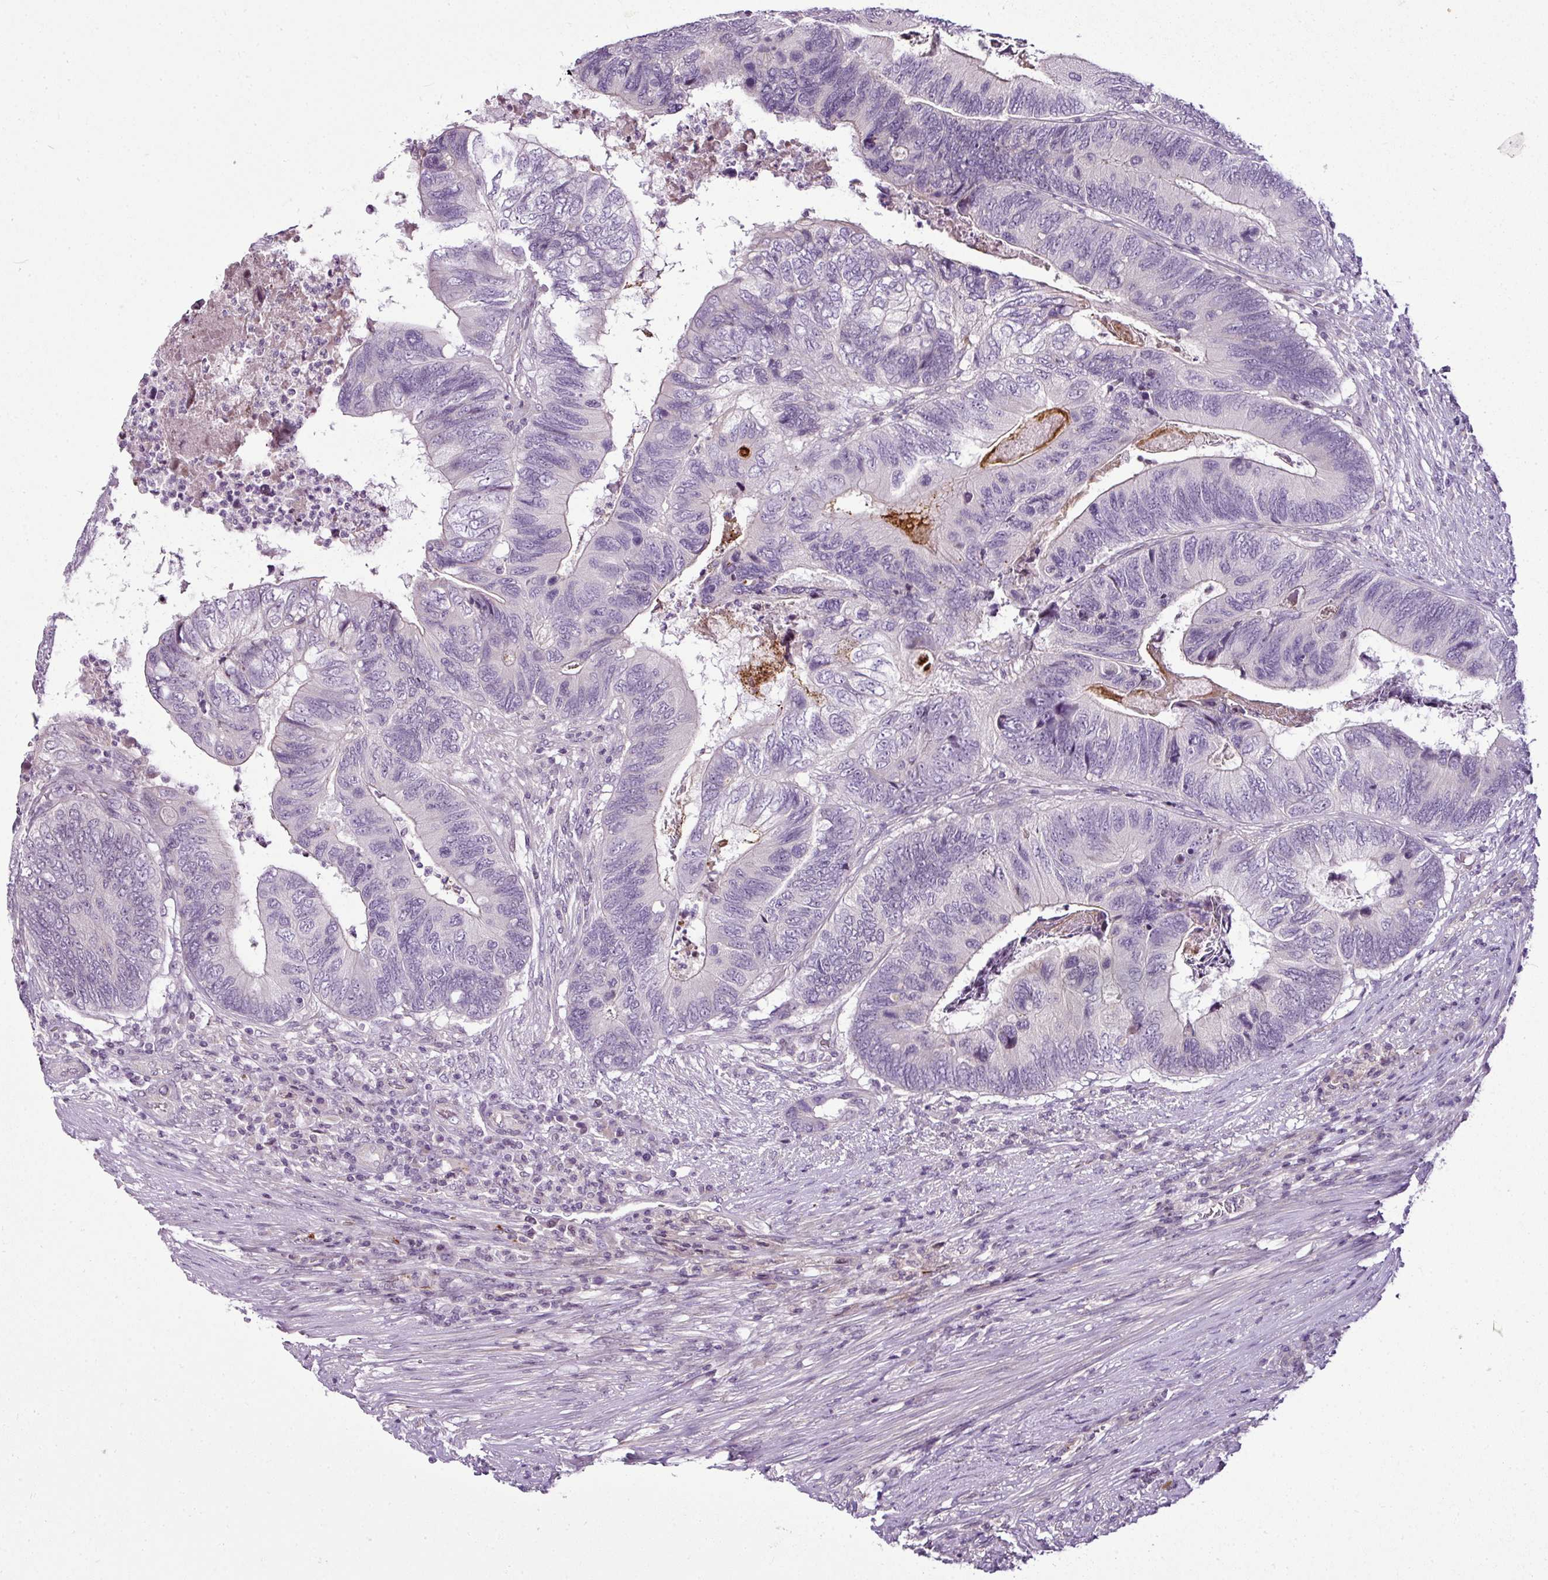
{"staining": {"intensity": "negative", "quantity": "none", "location": "none"}, "tissue": "colorectal cancer", "cell_type": "Tumor cells", "image_type": "cancer", "snomed": [{"axis": "morphology", "description": "Adenocarcinoma, NOS"}, {"axis": "topography", "description": "Colon"}], "caption": "Immunohistochemistry histopathology image of human adenocarcinoma (colorectal) stained for a protein (brown), which exhibits no expression in tumor cells. (DAB (3,3'-diaminobenzidine) IHC visualized using brightfield microscopy, high magnification).", "gene": "TEX30", "patient": {"sex": "female", "age": 67}}